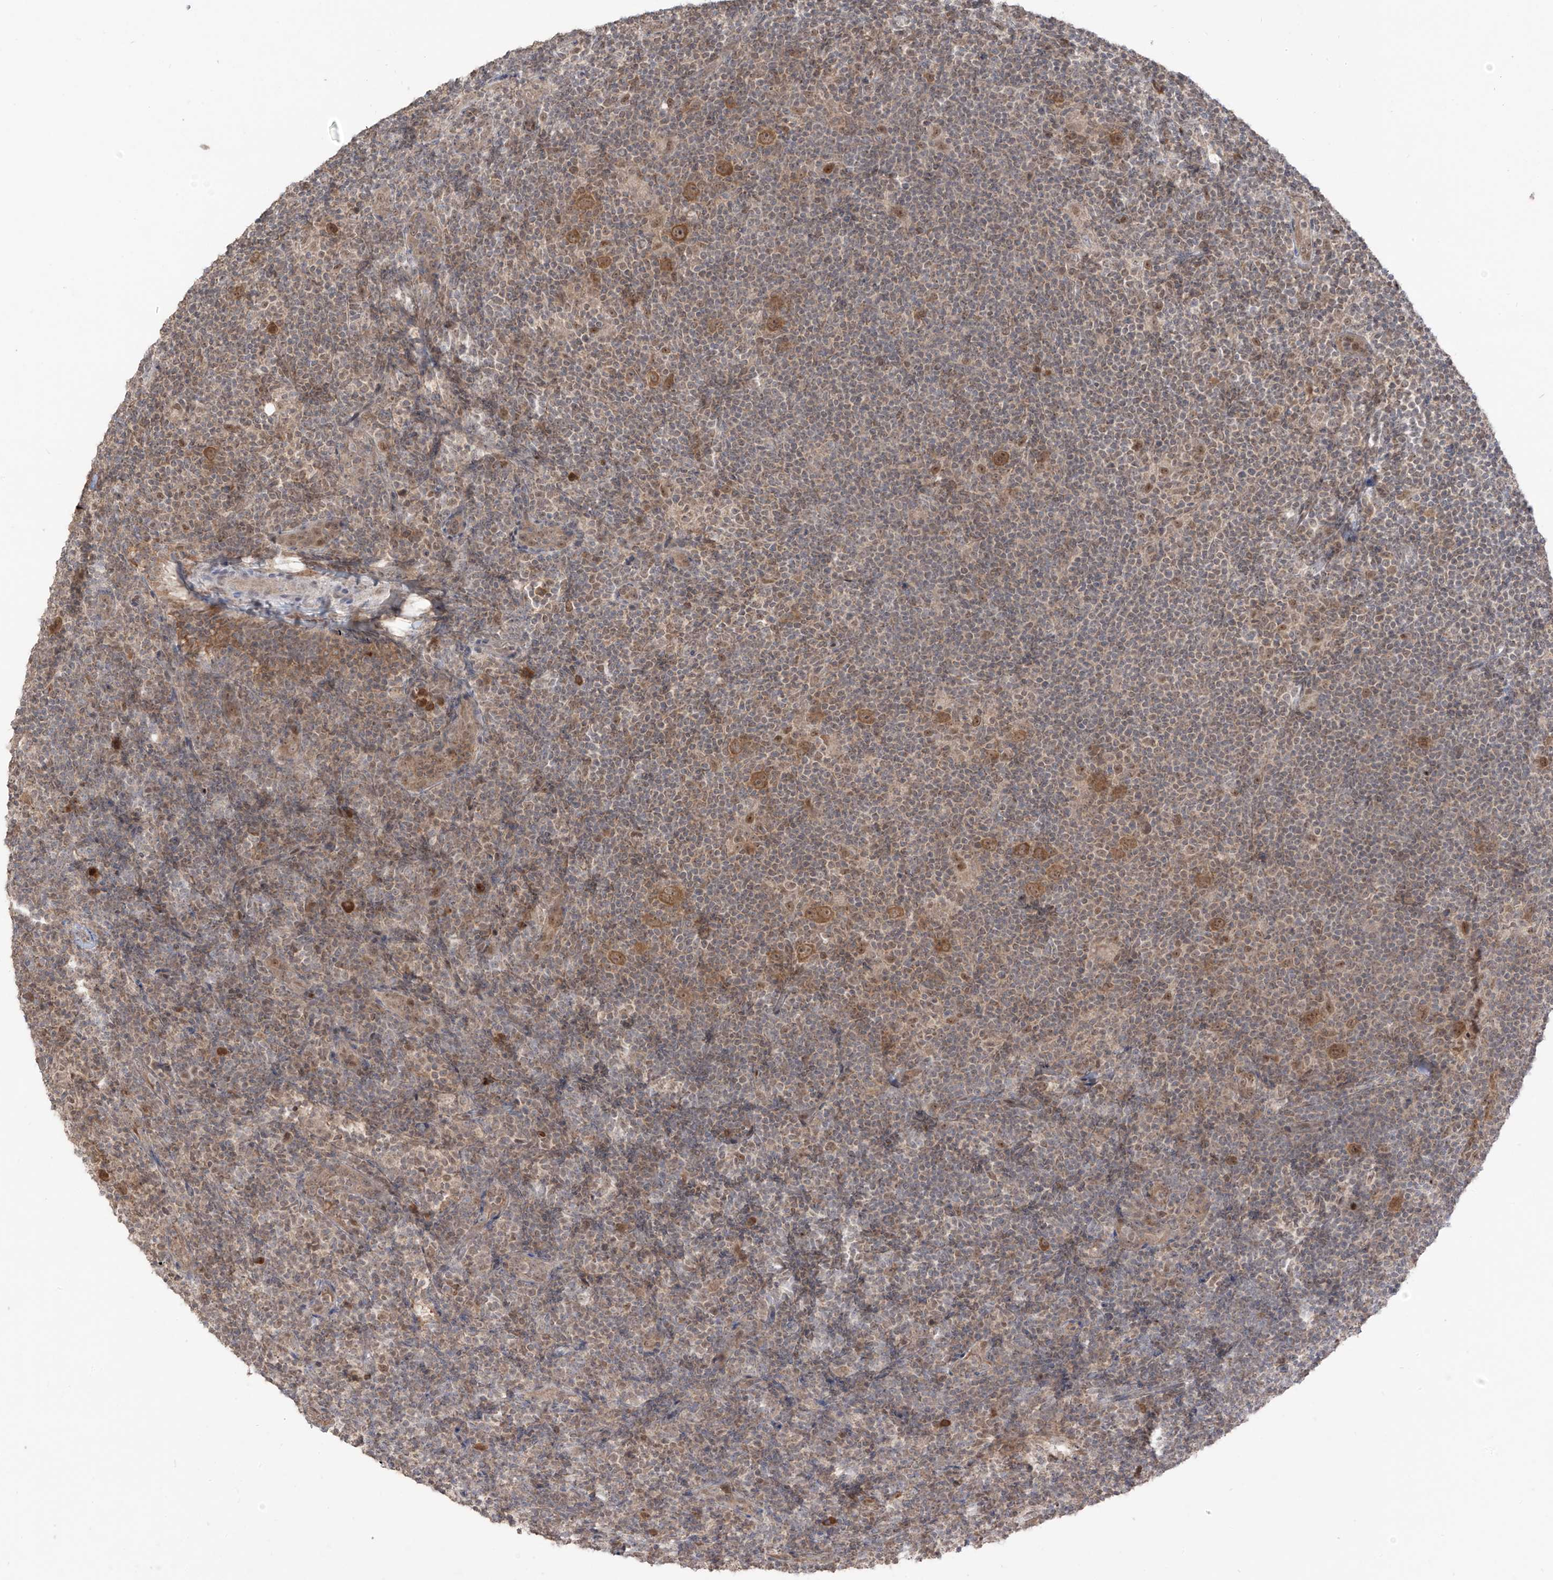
{"staining": {"intensity": "moderate", "quantity": ">75%", "location": "cytoplasmic/membranous,nuclear"}, "tissue": "lymphoma", "cell_type": "Tumor cells", "image_type": "cancer", "snomed": [{"axis": "morphology", "description": "Hodgkin's disease, NOS"}, {"axis": "topography", "description": "Lymph node"}], "caption": "Human Hodgkin's disease stained for a protein (brown) displays moderate cytoplasmic/membranous and nuclear positive positivity in approximately >75% of tumor cells.", "gene": "COLGALT2", "patient": {"sex": "female", "age": 57}}